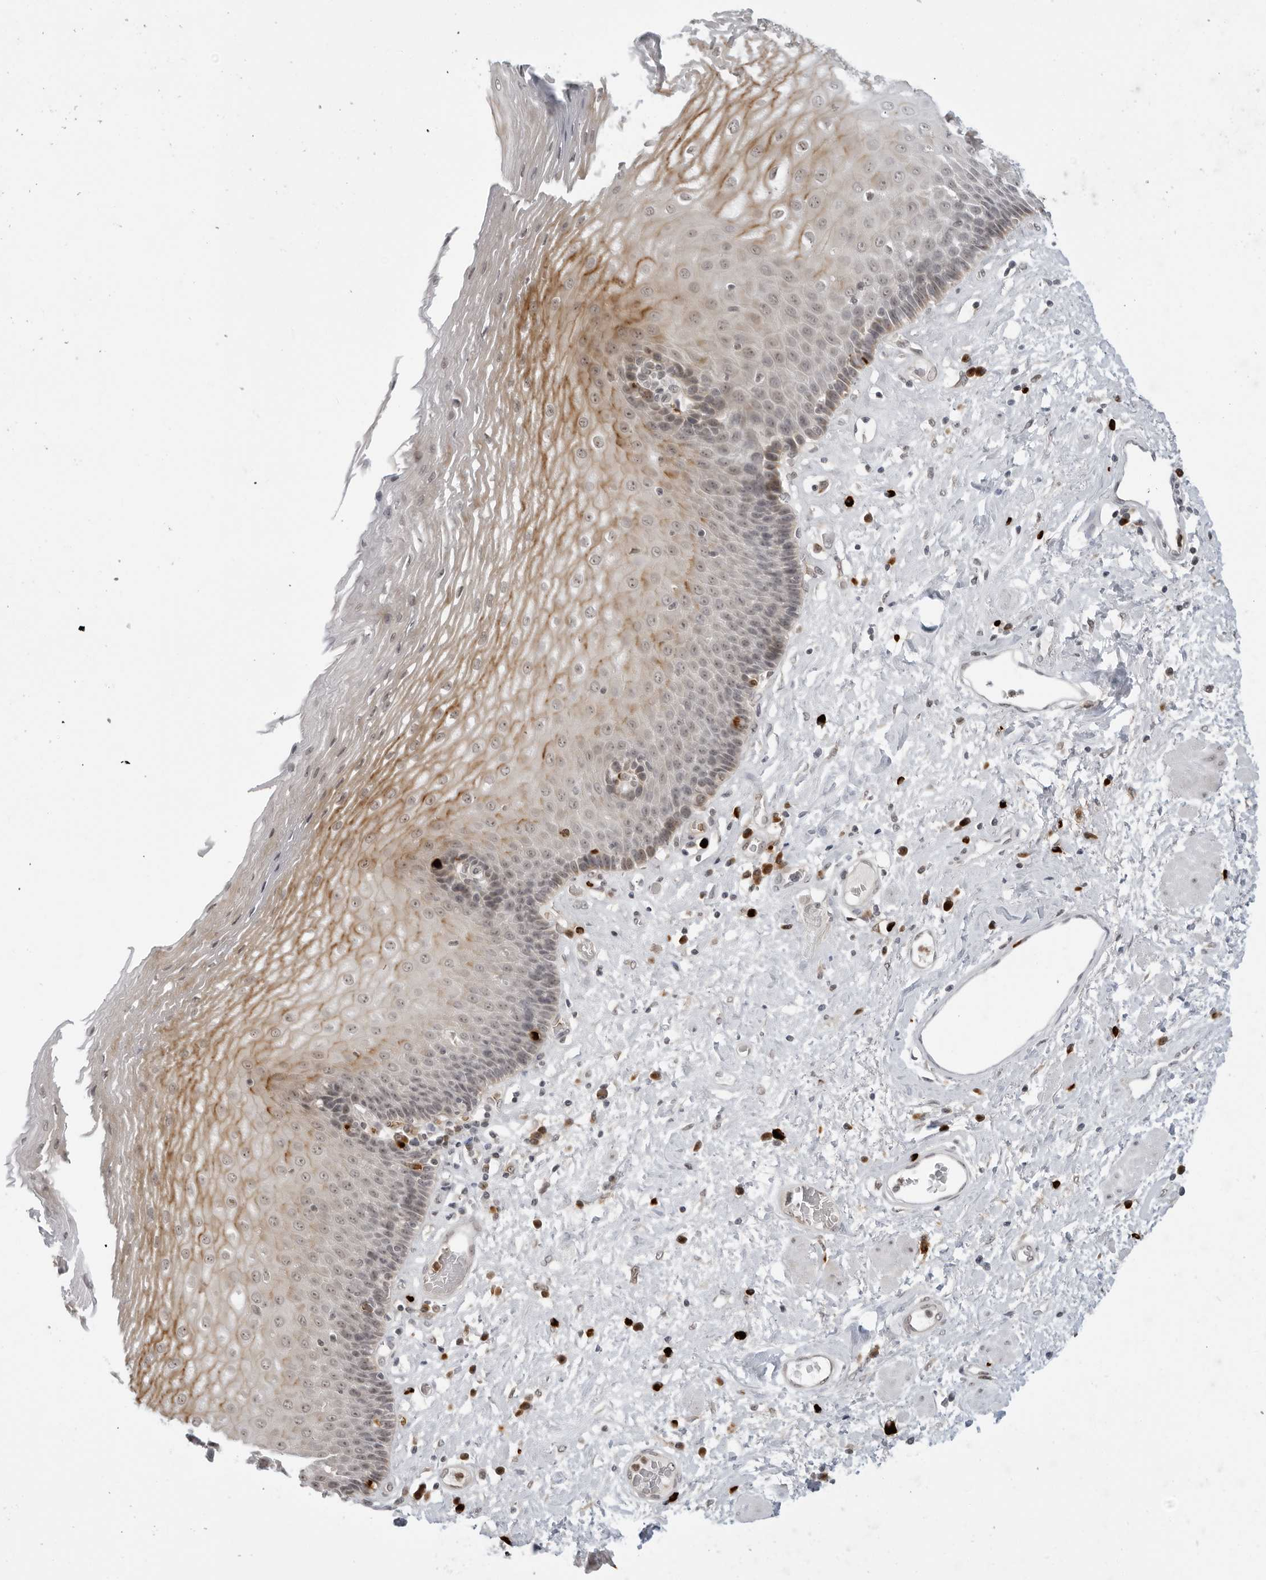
{"staining": {"intensity": "moderate", "quantity": "<25%", "location": "cytoplasmic/membranous"}, "tissue": "esophagus", "cell_type": "Squamous epithelial cells", "image_type": "normal", "snomed": [{"axis": "morphology", "description": "Normal tissue, NOS"}, {"axis": "morphology", "description": "Adenocarcinoma, NOS"}, {"axis": "topography", "description": "Esophagus"}], "caption": "A photomicrograph of esophagus stained for a protein displays moderate cytoplasmic/membranous brown staining in squamous epithelial cells. (DAB IHC, brown staining for protein, blue staining for nuclei).", "gene": "SUGCT", "patient": {"sex": "male", "age": 62}}